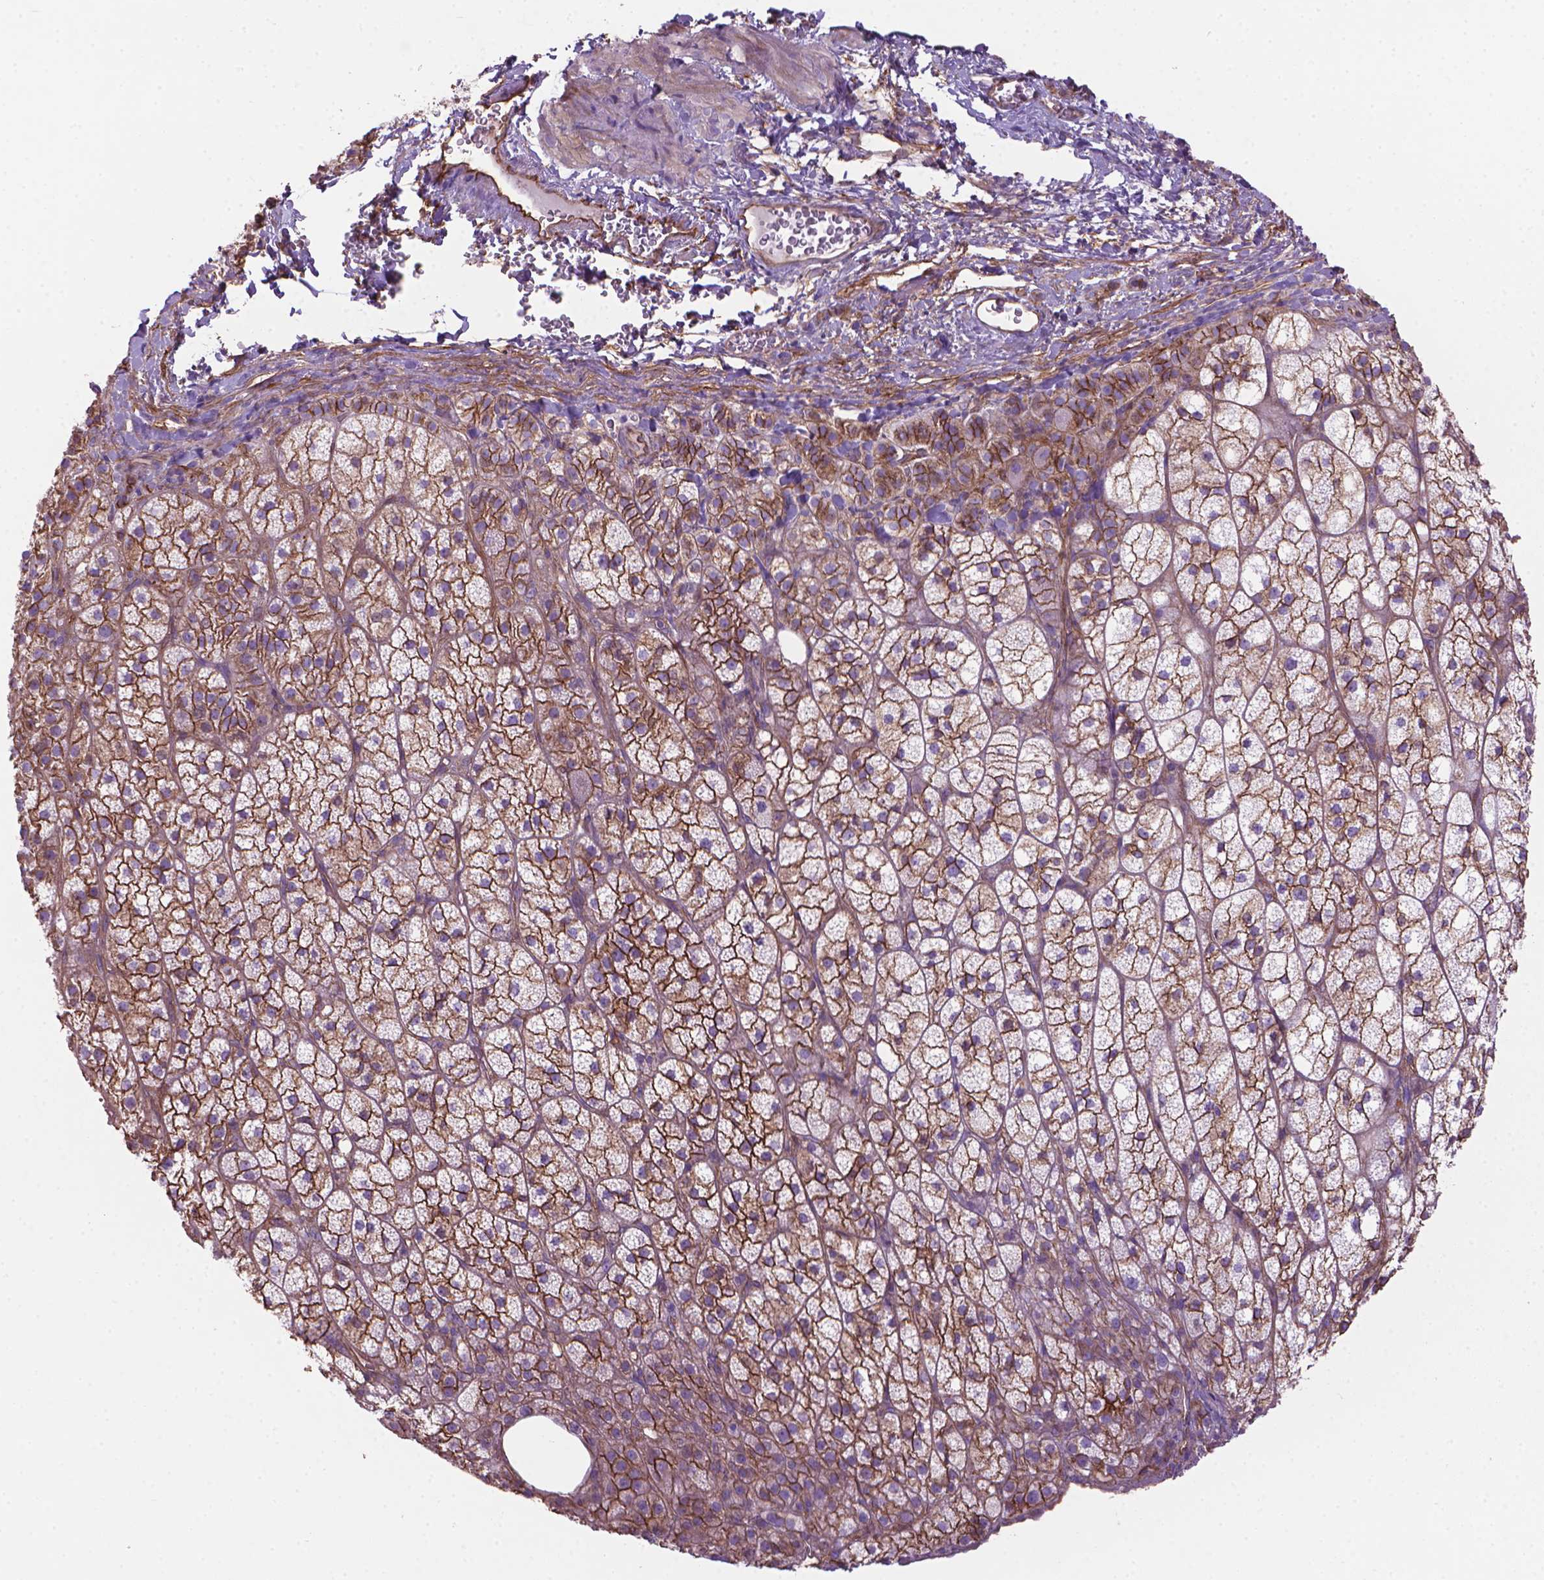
{"staining": {"intensity": "strong", "quantity": "25%-75%", "location": "cytoplasmic/membranous"}, "tissue": "adrenal gland", "cell_type": "Glandular cells", "image_type": "normal", "snomed": [{"axis": "morphology", "description": "Normal tissue, NOS"}, {"axis": "topography", "description": "Adrenal gland"}], "caption": "The micrograph shows immunohistochemical staining of benign adrenal gland. There is strong cytoplasmic/membranous positivity is seen in approximately 25%-75% of glandular cells. Immunohistochemistry stains the protein in brown and the nuclei are stained blue.", "gene": "TENT5A", "patient": {"sex": "female", "age": 60}}